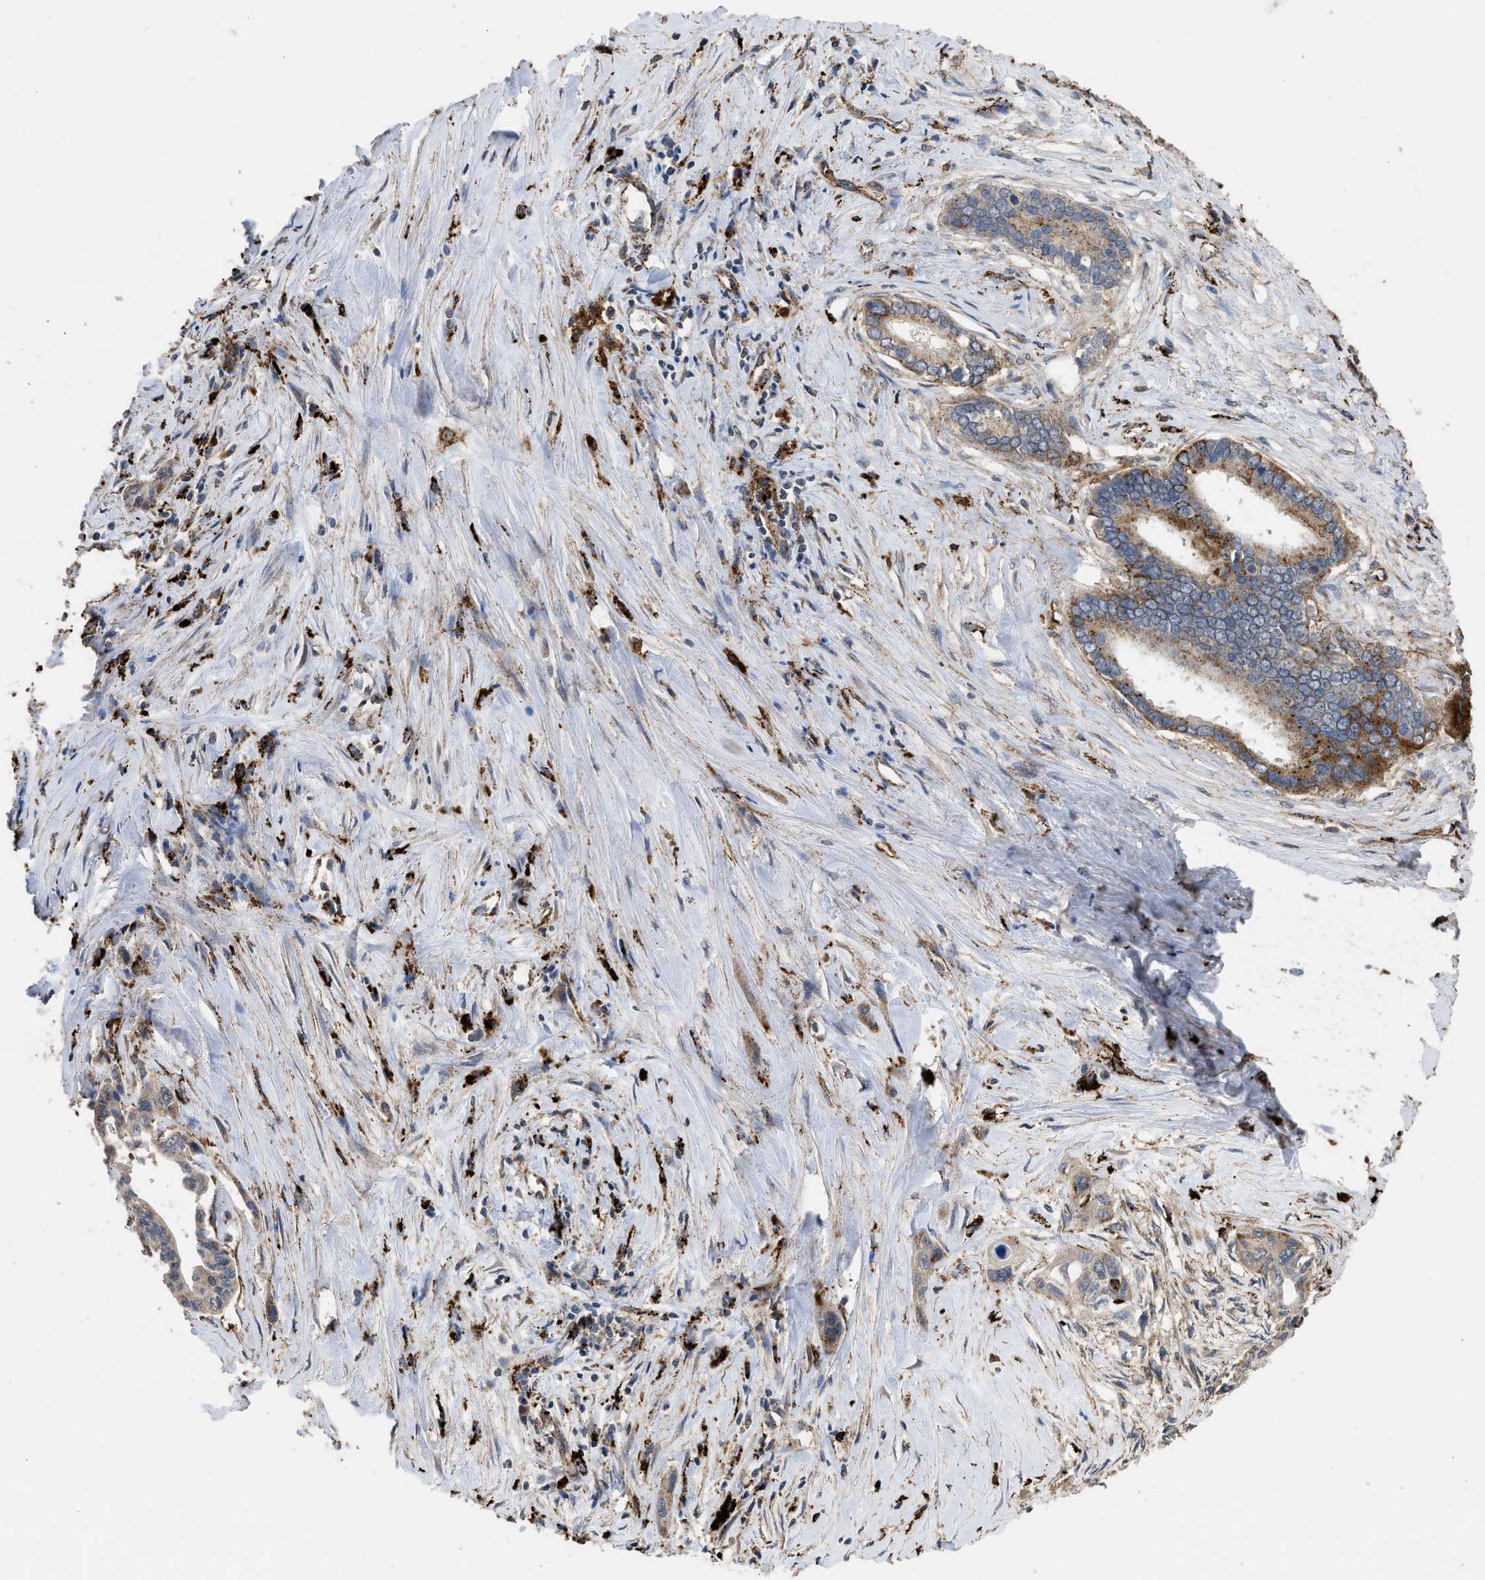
{"staining": {"intensity": "moderate", "quantity": "25%-75%", "location": "cytoplasmic/membranous"}, "tissue": "pancreatic cancer", "cell_type": "Tumor cells", "image_type": "cancer", "snomed": [{"axis": "morphology", "description": "Adenocarcinoma, NOS"}, {"axis": "topography", "description": "Pancreas"}], "caption": "Pancreatic cancer (adenocarcinoma) was stained to show a protein in brown. There is medium levels of moderate cytoplasmic/membranous expression in approximately 25%-75% of tumor cells. Ihc stains the protein of interest in brown and the nuclei are stained blue.", "gene": "CTSV", "patient": {"sex": "male", "age": 73}}